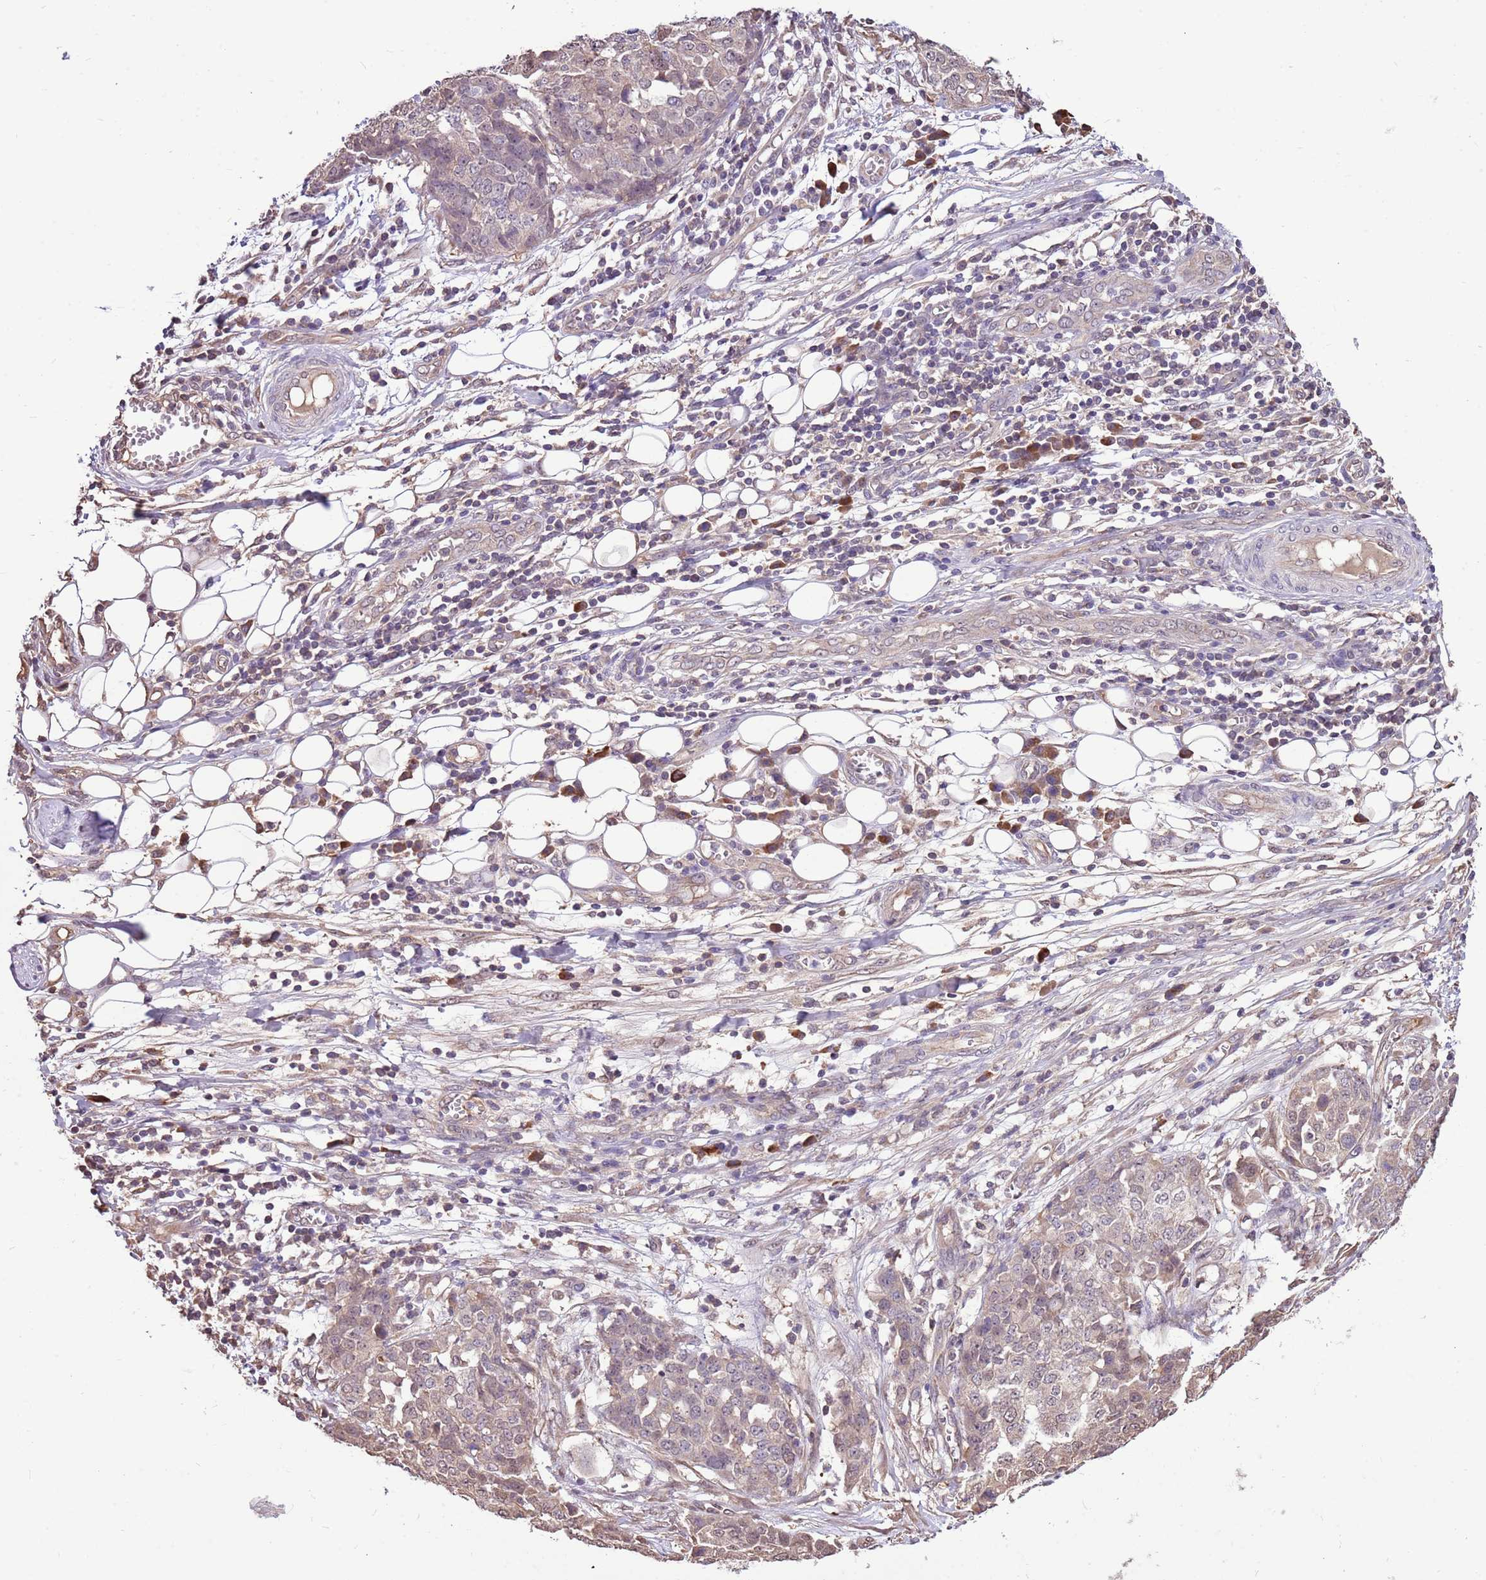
{"staining": {"intensity": "negative", "quantity": "none", "location": "none"}, "tissue": "ovarian cancer", "cell_type": "Tumor cells", "image_type": "cancer", "snomed": [{"axis": "morphology", "description": "Cystadenocarcinoma, serous, NOS"}, {"axis": "topography", "description": "Soft tissue"}, {"axis": "topography", "description": "Ovary"}], "caption": "Protein analysis of ovarian cancer demonstrates no significant expression in tumor cells. (DAB IHC, high magnification).", "gene": "BBS5", "patient": {"sex": "female", "age": 57}}